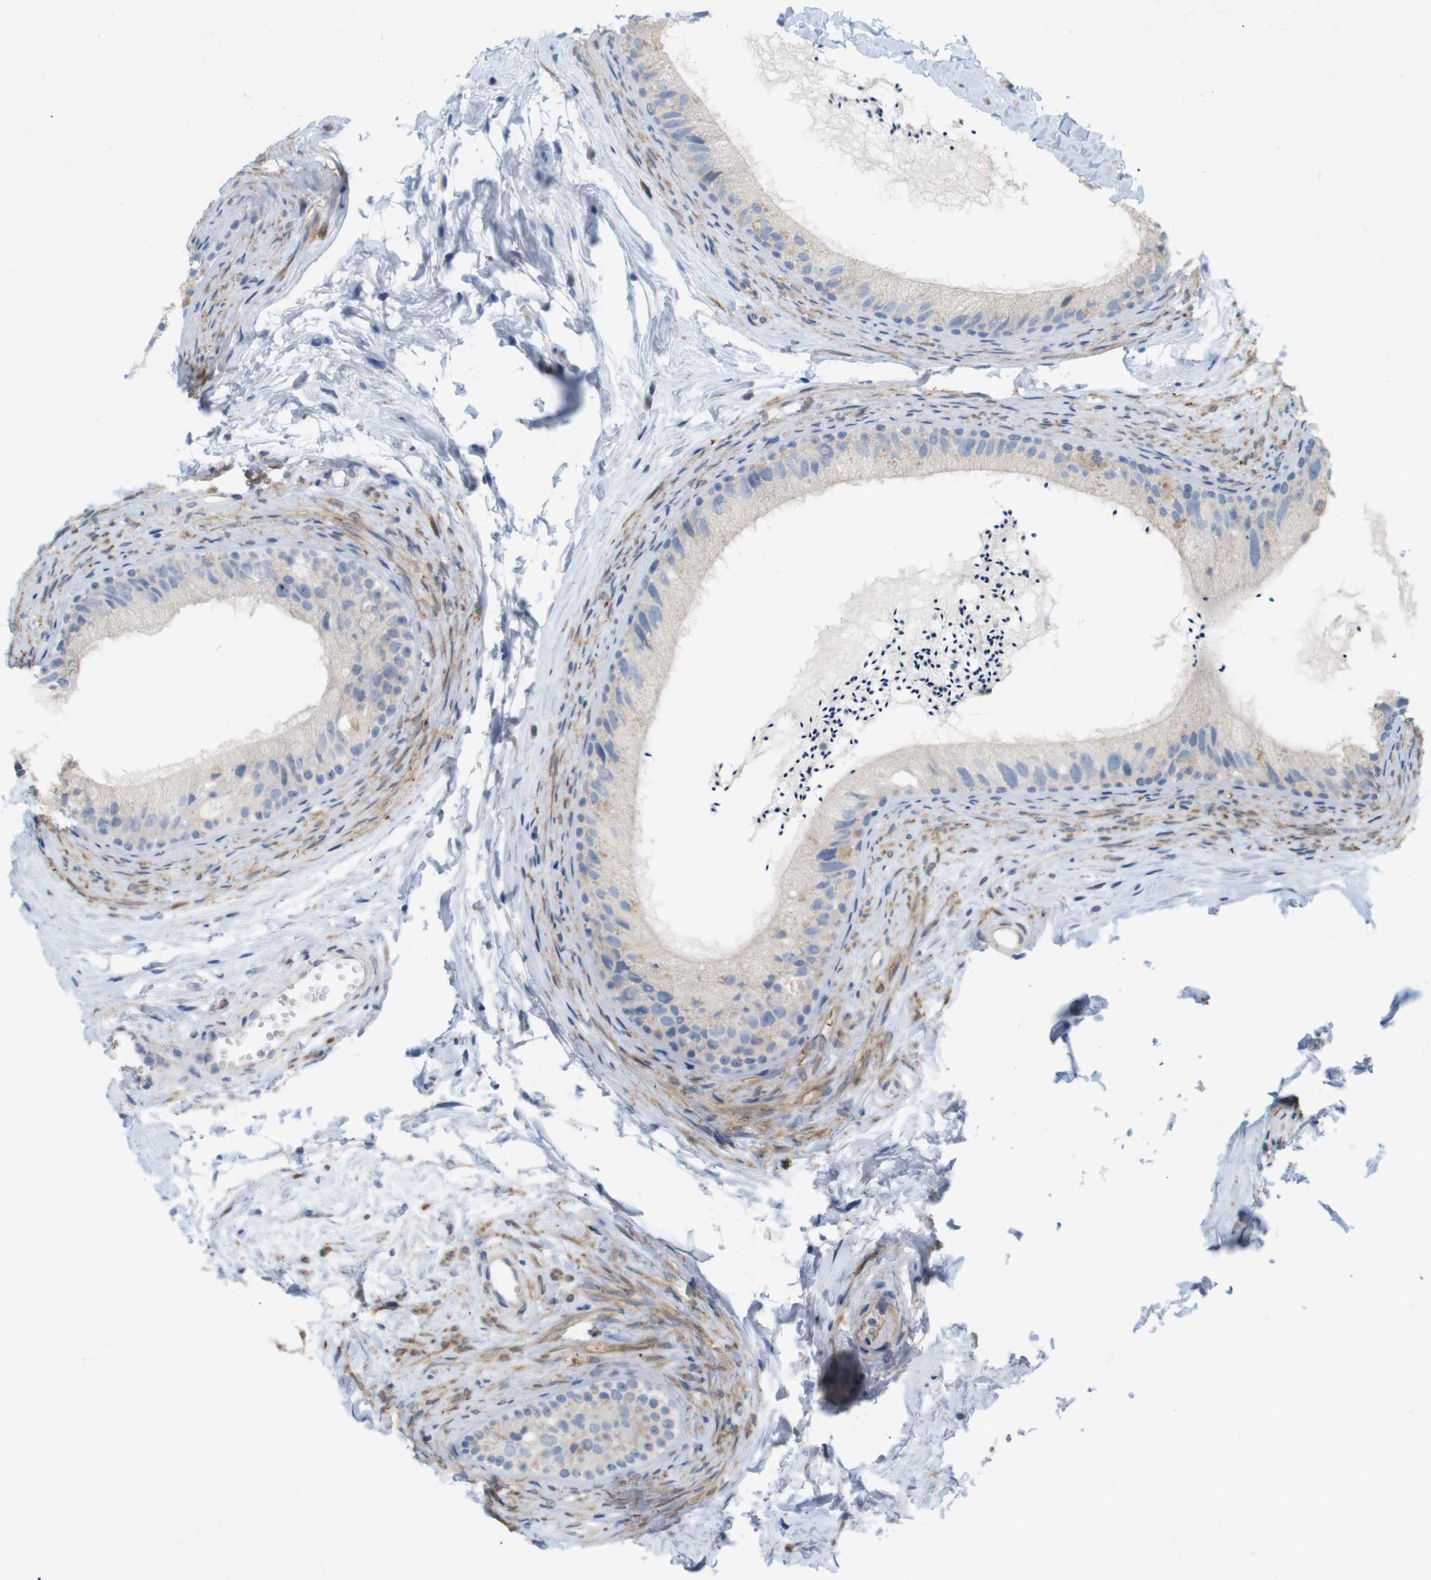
{"staining": {"intensity": "weak", "quantity": "<25%", "location": "cytoplasmic/membranous"}, "tissue": "epididymis", "cell_type": "Glandular cells", "image_type": "normal", "snomed": [{"axis": "morphology", "description": "Normal tissue, NOS"}, {"axis": "topography", "description": "Epididymis"}], "caption": "This is an immunohistochemistry photomicrograph of benign epididymis. There is no positivity in glandular cells.", "gene": "ITPR1", "patient": {"sex": "male", "age": 56}}